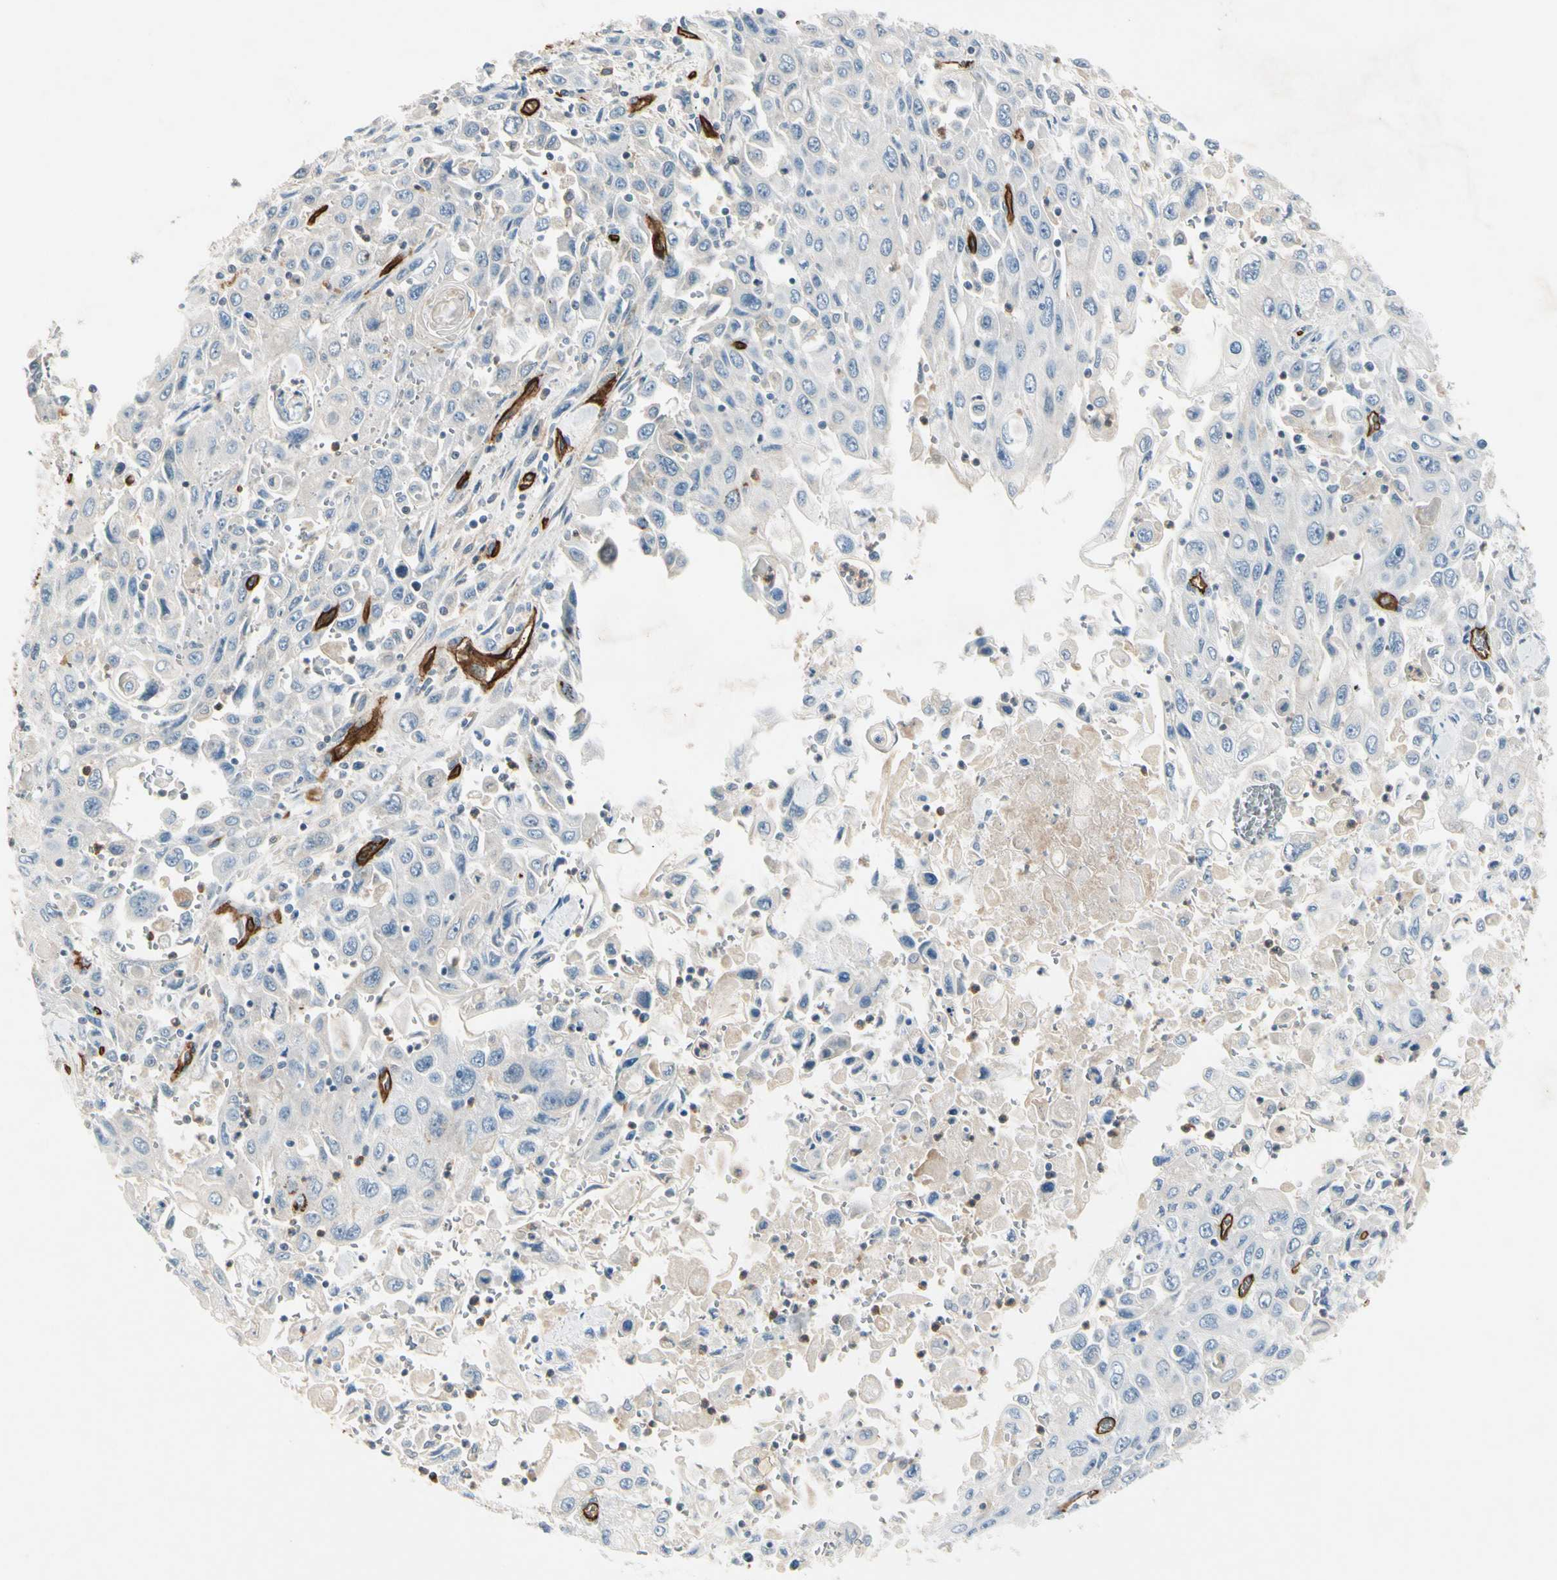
{"staining": {"intensity": "negative", "quantity": "none", "location": "none"}, "tissue": "pancreatic cancer", "cell_type": "Tumor cells", "image_type": "cancer", "snomed": [{"axis": "morphology", "description": "Adenocarcinoma, NOS"}, {"axis": "topography", "description": "Pancreas"}], "caption": "There is no significant positivity in tumor cells of pancreatic cancer.", "gene": "CD93", "patient": {"sex": "male", "age": 70}}